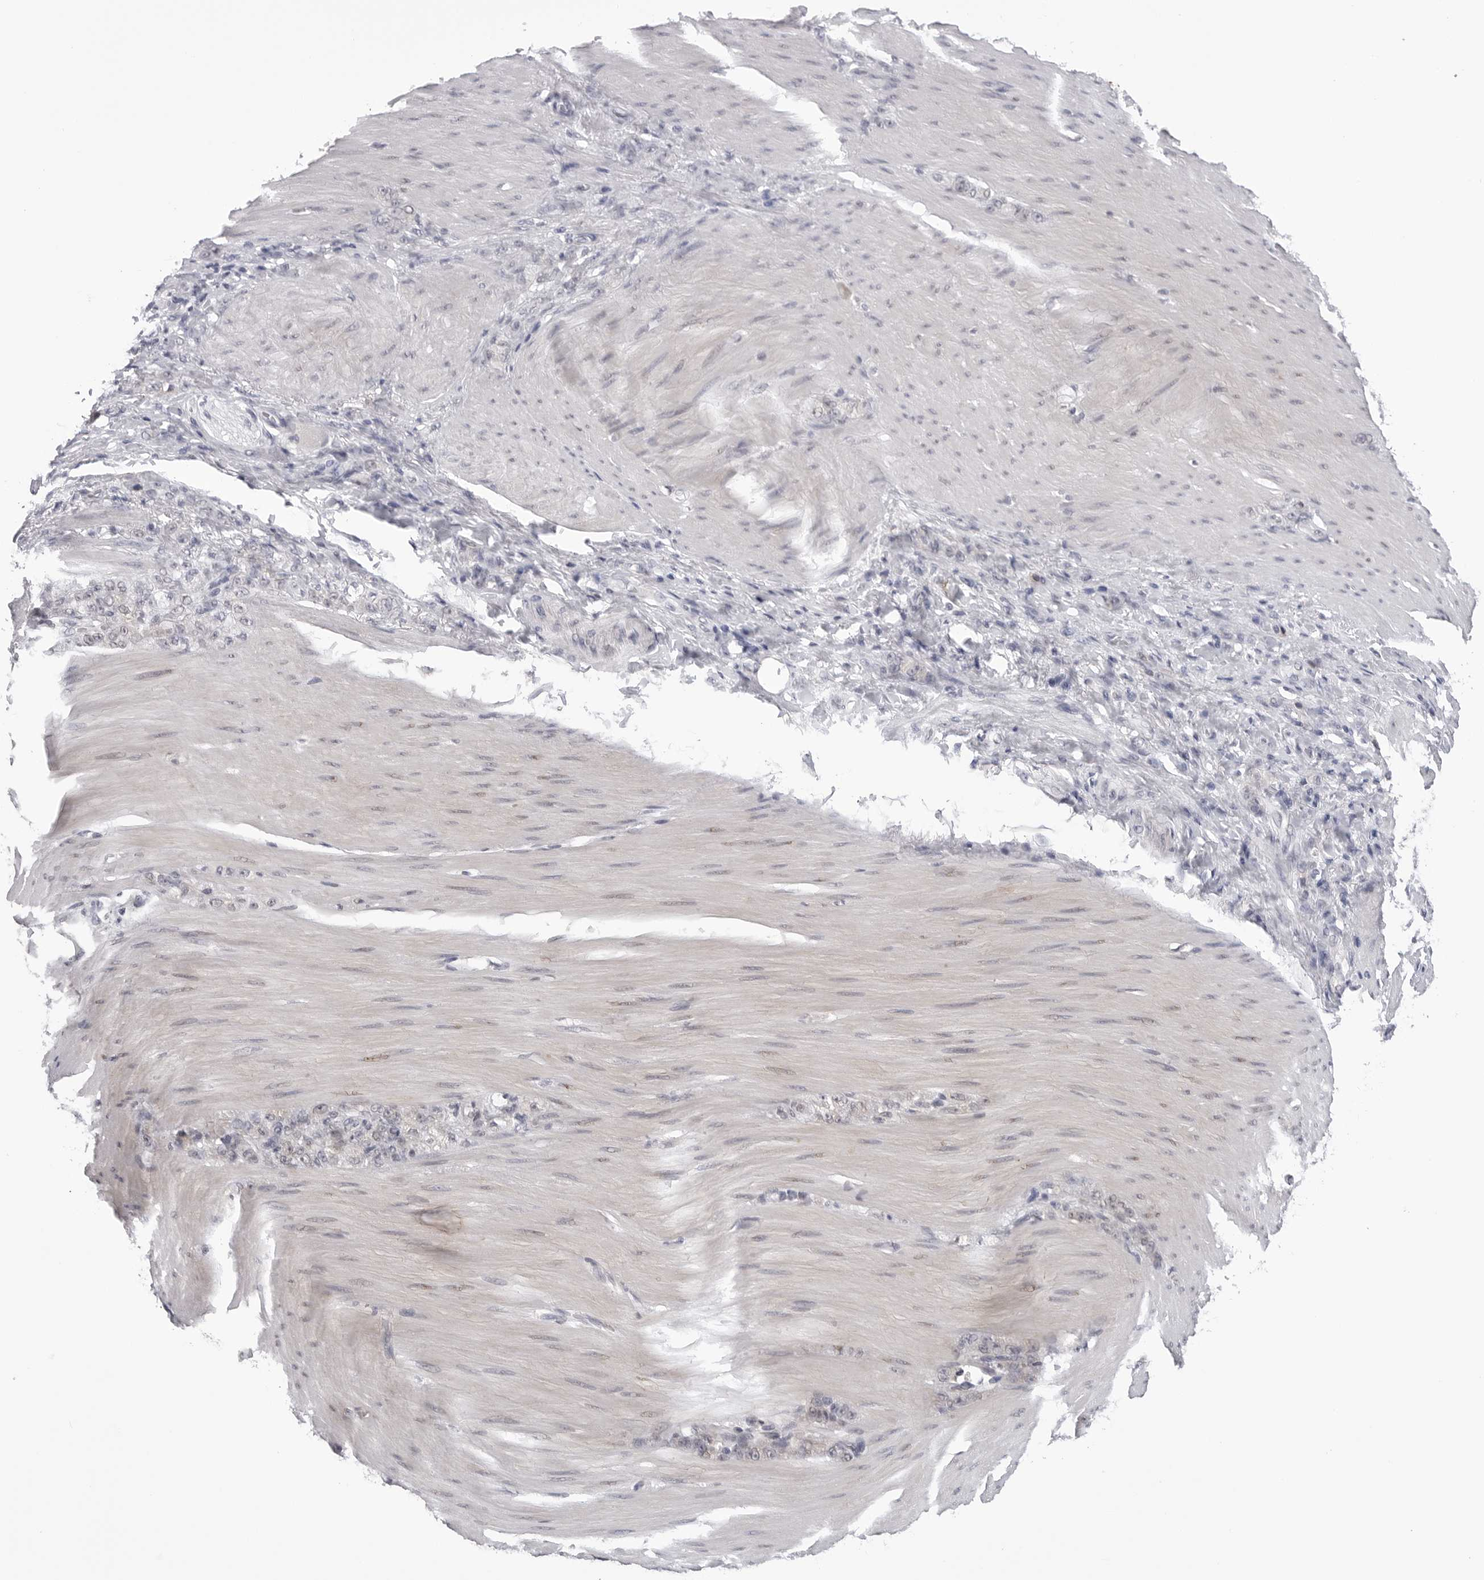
{"staining": {"intensity": "negative", "quantity": "none", "location": "none"}, "tissue": "stomach cancer", "cell_type": "Tumor cells", "image_type": "cancer", "snomed": [{"axis": "morphology", "description": "Normal tissue, NOS"}, {"axis": "morphology", "description": "Adenocarcinoma, NOS"}, {"axis": "topography", "description": "Stomach"}], "caption": "The immunohistochemistry (IHC) micrograph has no significant positivity in tumor cells of stomach cancer (adenocarcinoma) tissue.", "gene": "CDK20", "patient": {"sex": "male", "age": 82}}